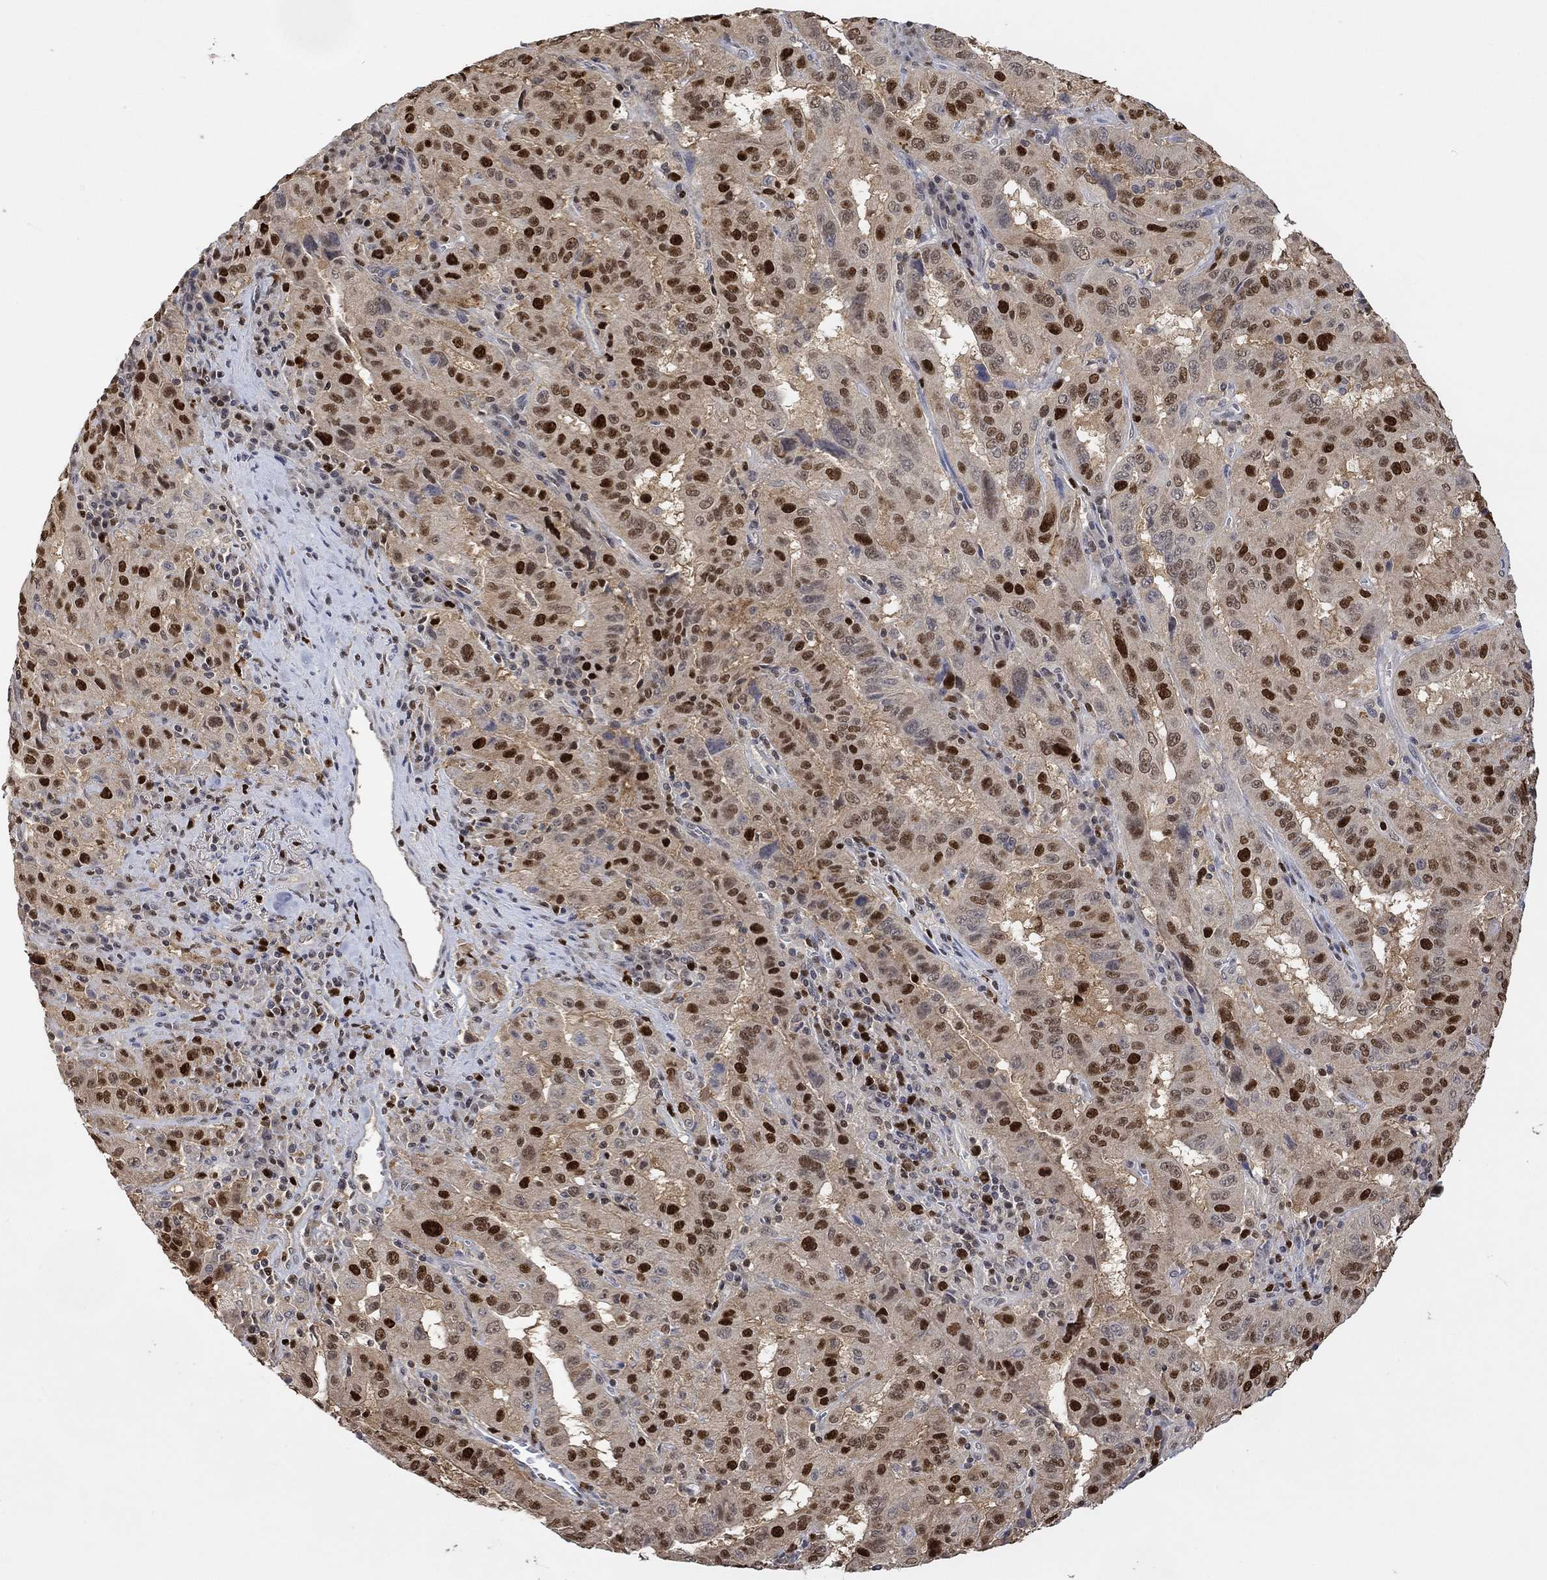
{"staining": {"intensity": "moderate", "quantity": "25%-75%", "location": "nuclear"}, "tissue": "pancreatic cancer", "cell_type": "Tumor cells", "image_type": "cancer", "snomed": [{"axis": "morphology", "description": "Adenocarcinoma, NOS"}, {"axis": "topography", "description": "Pancreas"}], "caption": "Immunohistochemistry (IHC) (DAB) staining of human pancreatic adenocarcinoma reveals moderate nuclear protein expression in about 25%-75% of tumor cells.", "gene": "RAD54L2", "patient": {"sex": "male", "age": 63}}